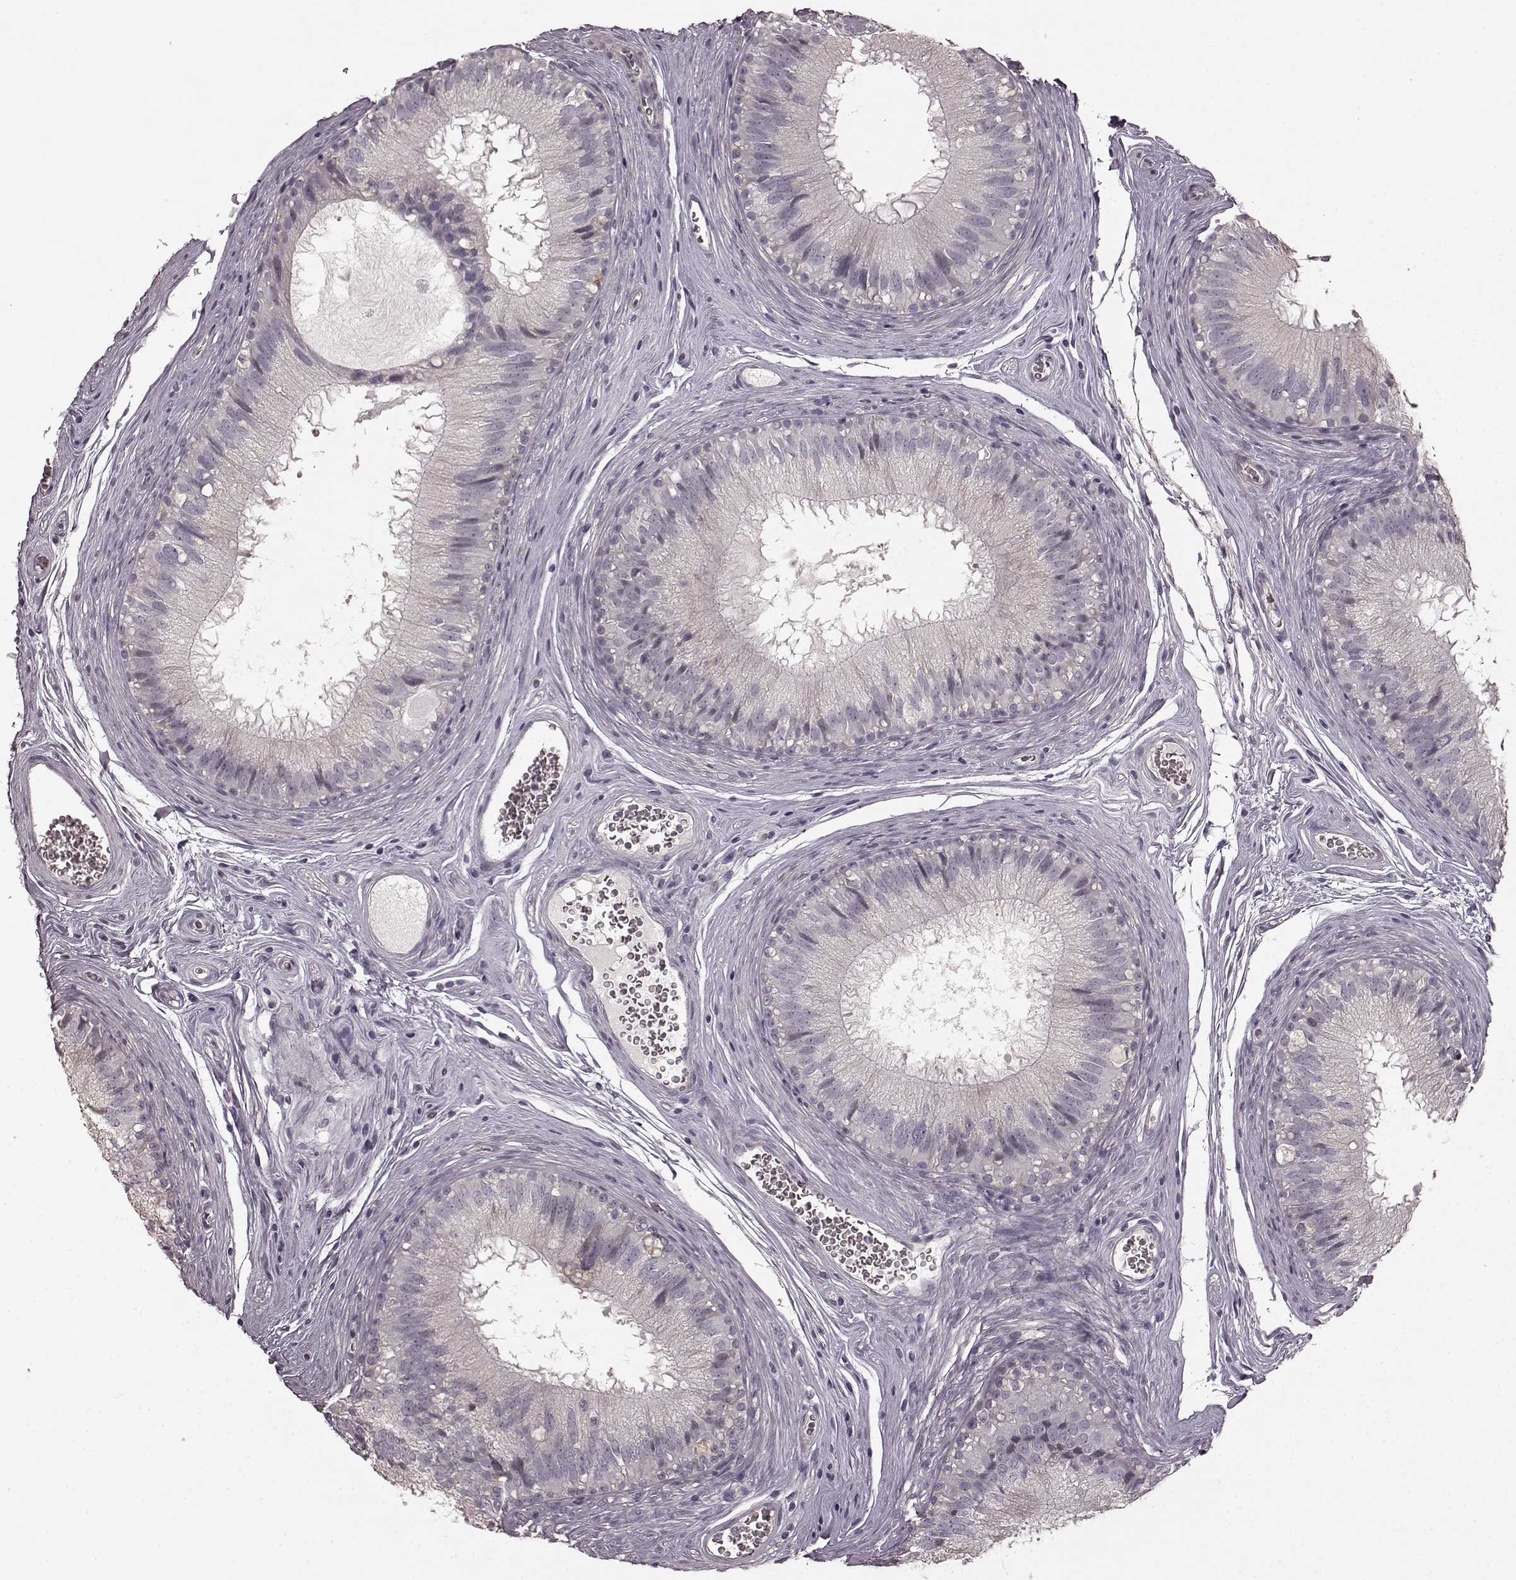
{"staining": {"intensity": "negative", "quantity": "none", "location": "none"}, "tissue": "epididymis", "cell_type": "Glandular cells", "image_type": "normal", "snomed": [{"axis": "morphology", "description": "Normal tissue, NOS"}, {"axis": "topography", "description": "Epididymis"}], "caption": "A histopathology image of epididymis stained for a protein shows no brown staining in glandular cells.", "gene": "PRKCE", "patient": {"sex": "male", "age": 37}}